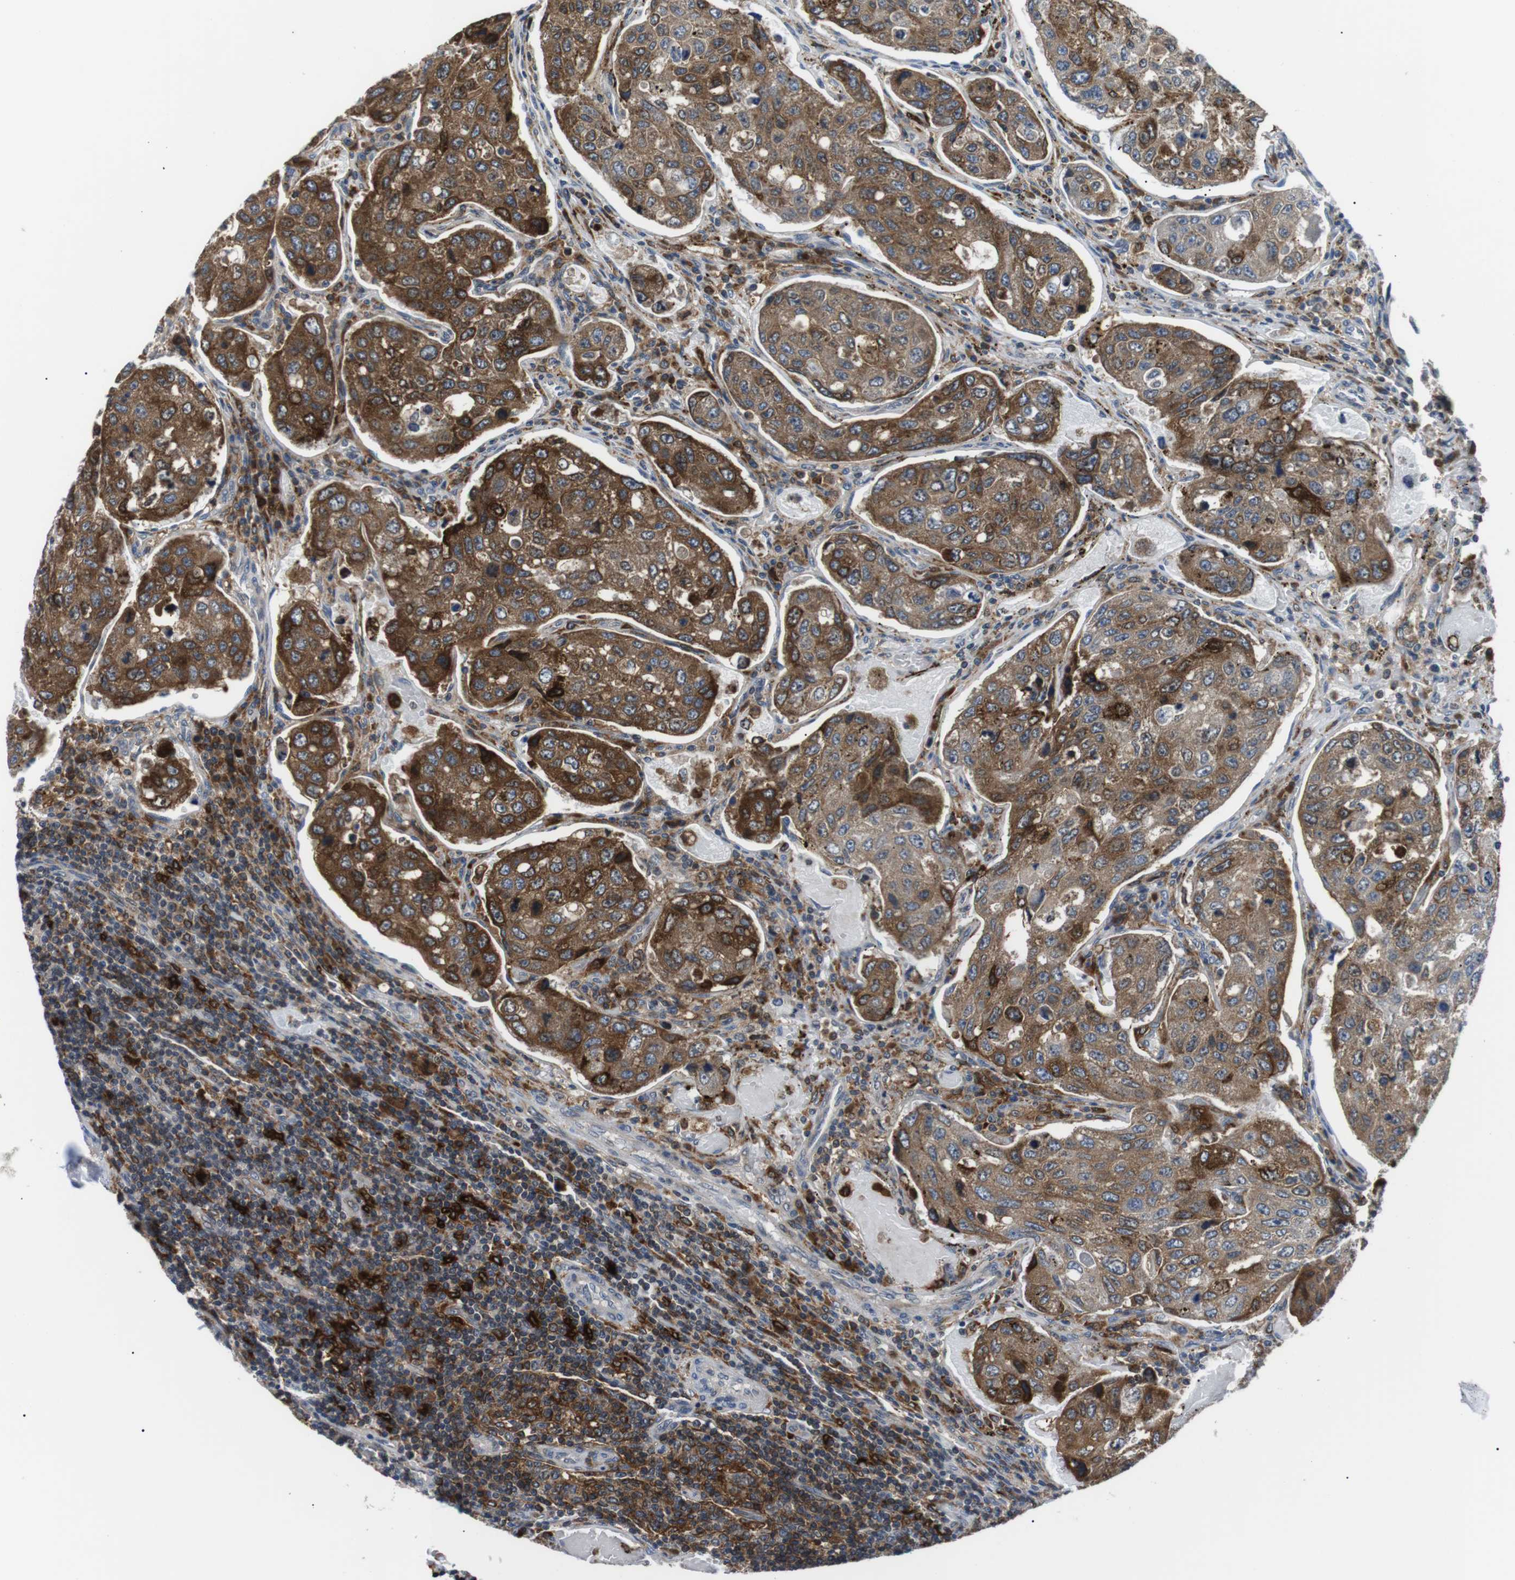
{"staining": {"intensity": "moderate", "quantity": ">75%", "location": "cytoplasmic/membranous"}, "tissue": "urothelial cancer", "cell_type": "Tumor cells", "image_type": "cancer", "snomed": [{"axis": "morphology", "description": "Urothelial carcinoma, High grade"}, {"axis": "topography", "description": "Lymph node"}, {"axis": "topography", "description": "Urinary bladder"}], "caption": "A high-resolution image shows immunohistochemistry staining of urothelial cancer, which displays moderate cytoplasmic/membranous expression in approximately >75% of tumor cells.", "gene": "RAB9A", "patient": {"sex": "male", "age": 51}}